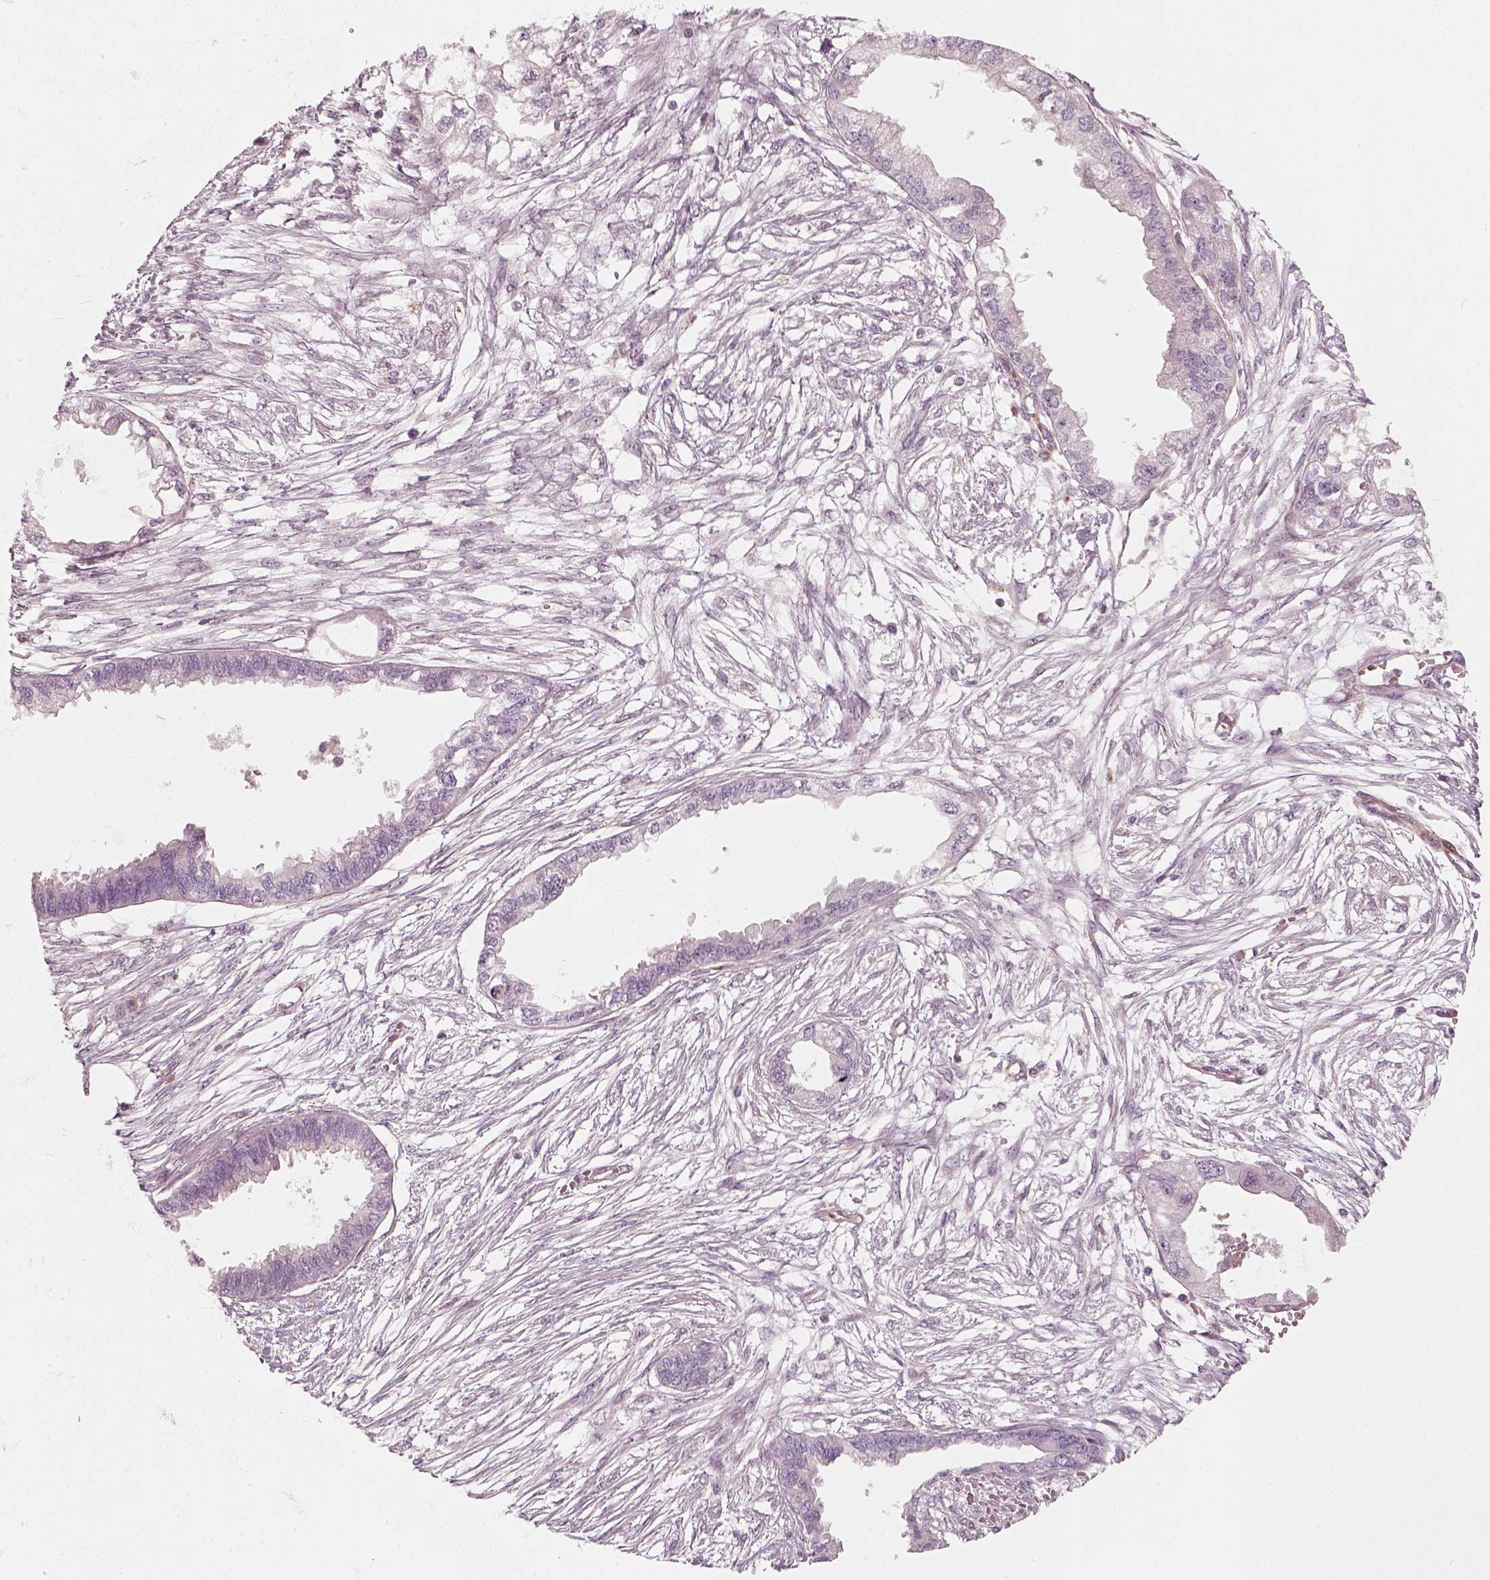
{"staining": {"intensity": "negative", "quantity": "none", "location": "none"}, "tissue": "endometrial cancer", "cell_type": "Tumor cells", "image_type": "cancer", "snomed": [{"axis": "morphology", "description": "Adenocarcinoma, NOS"}, {"axis": "morphology", "description": "Adenocarcinoma, metastatic, NOS"}, {"axis": "topography", "description": "Adipose tissue"}, {"axis": "topography", "description": "Endometrium"}], "caption": "Protein analysis of endometrial adenocarcinoma exhibits no significant positivity in tumor cells.", "gene": "DNASE1L1", "patient": {"sex": "female", "age": 67}}